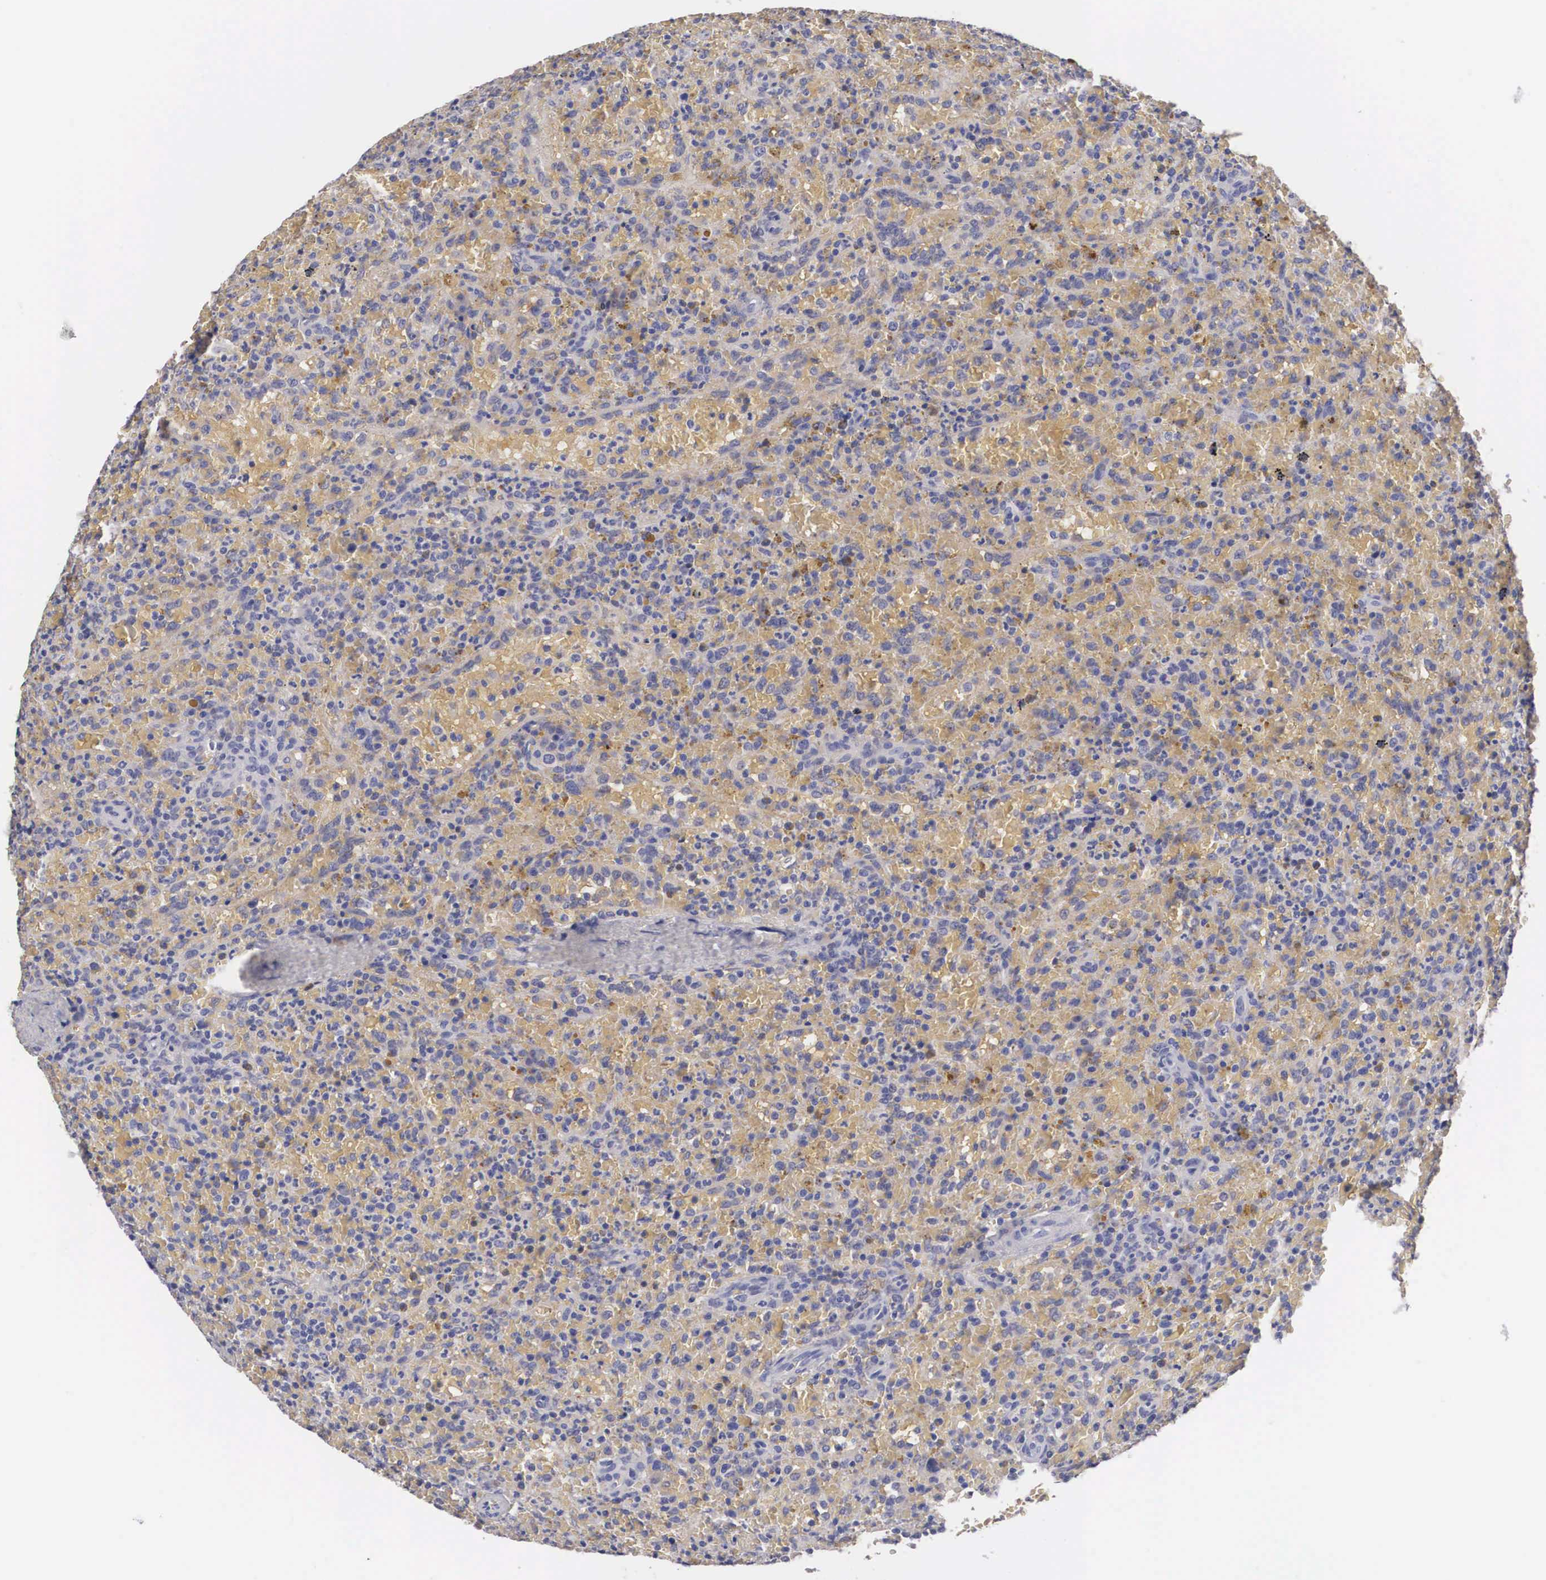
{"staining": {"intensity": "weak", "quantity": "25%-75%", "location": "cytoplasmic/membranous"}, "tissue": "lymphoma", "cell_type": "Tumor cells", "image_type": "cancer", "snomed": [{"axis": "morphology", "description": "Malignant lymphoma, non-Hodgkin's type, High grade"}, {"axis": "topography", "description": "Spleen"}, {"axis": "topography", "description": "Lymph node"}], "caption": "This photomicrograph reveals IHC staining of lymphoma, with low weak cytoplasmic/membranous expression in about 25%-75% of tumor cells.", "gene": "ABHD4", "patient": {"sex": "female", "age": 70}}